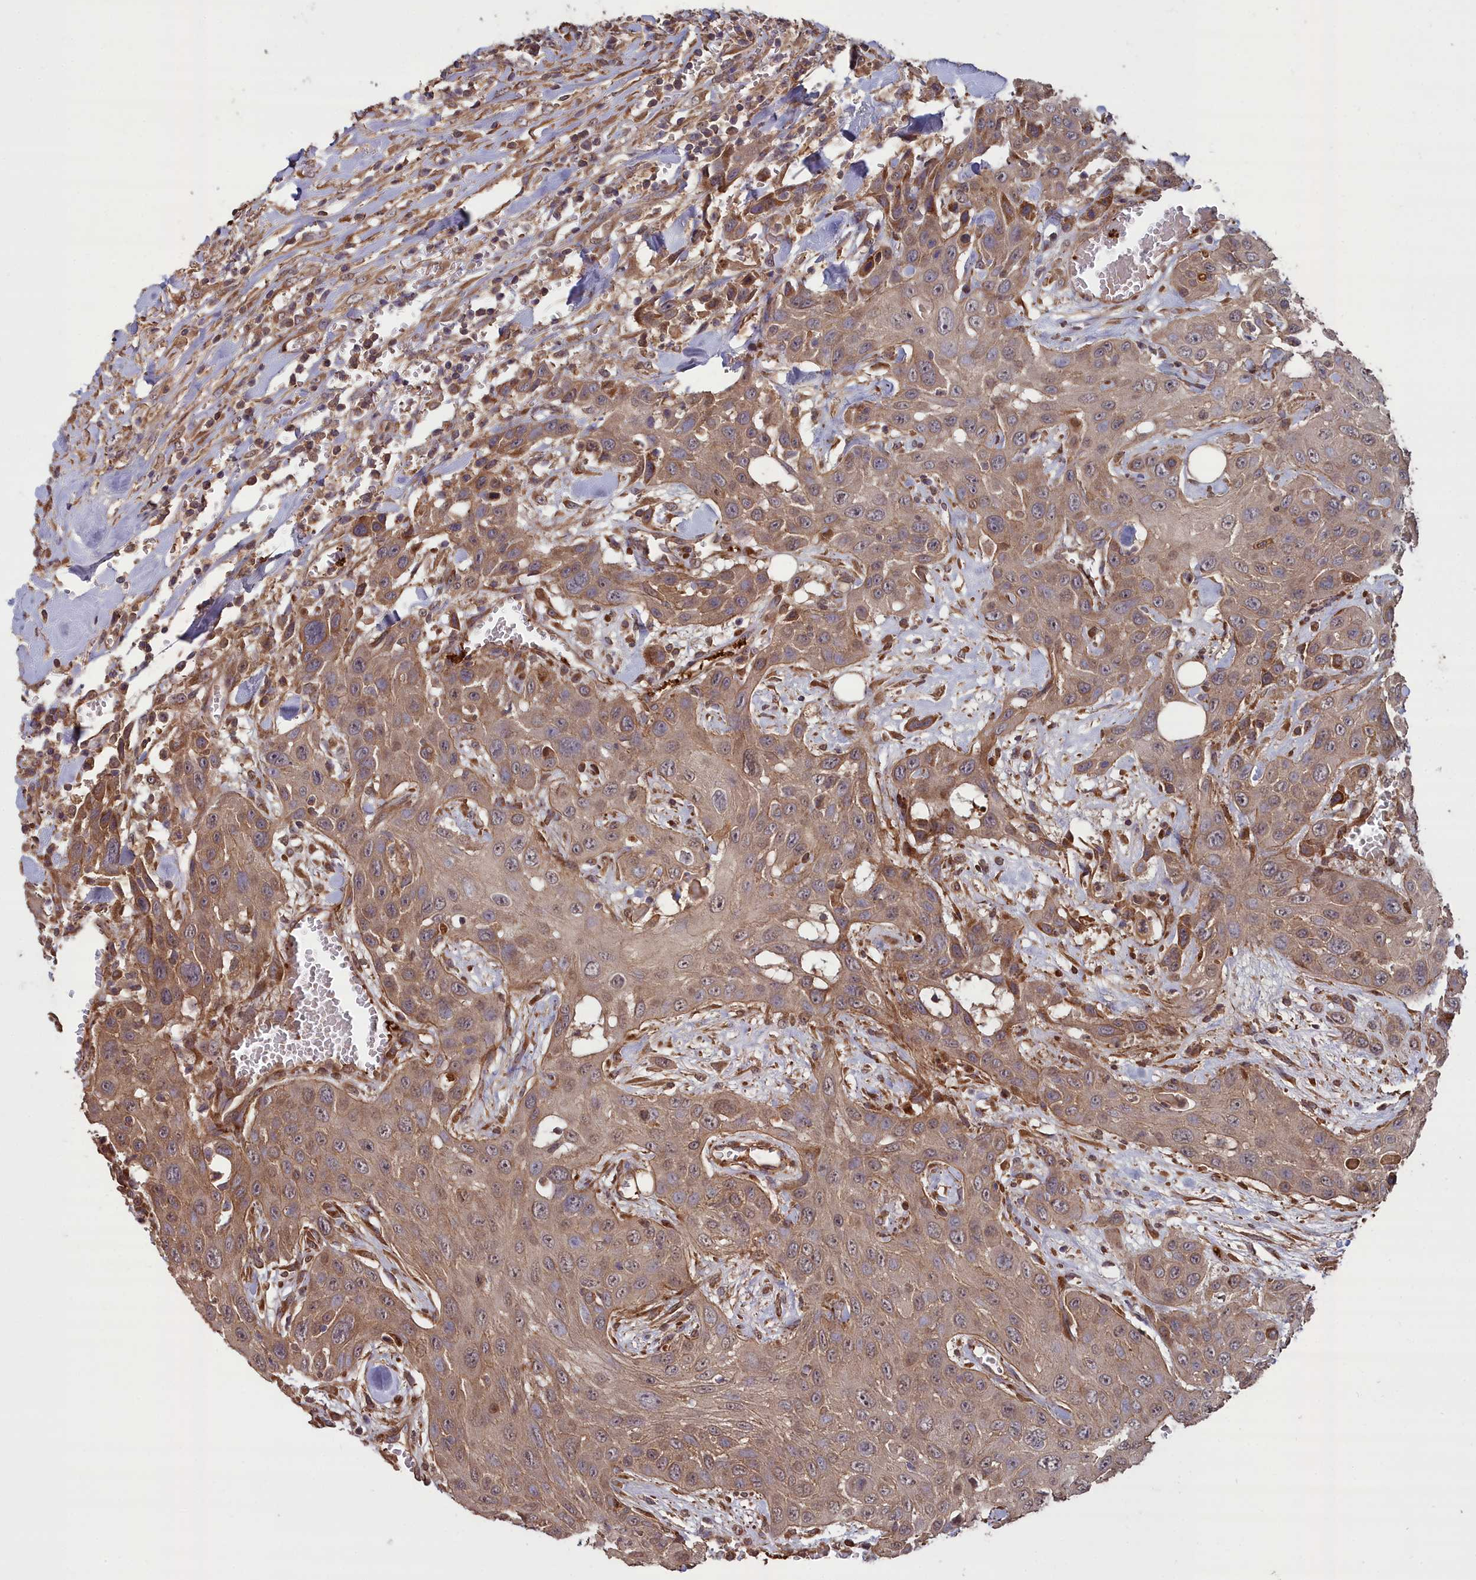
{"staining": {"intensity": "moderate", "quantity": "<25%", "location": "cytoplasmic/membranous"}, "tissue": "head and neck cancer", "cell_type": "Tumor cells", "image_type": "cancer", "snomed": [{"axis": "morphology", "description": "Squamous cell carcinoma, NOS"}, {"axis": "topography", "description": "Head-Neck"}], "caption": "The micrograph demonstrates staining of head and neck cancer (squamous cell carcinoma), revealing moderate cytoplasmic/membranous protein staining (brown color) within tumor cells.", "gene": "ATP6V0A2", "patient": {"sex": "male", "age": 81}}